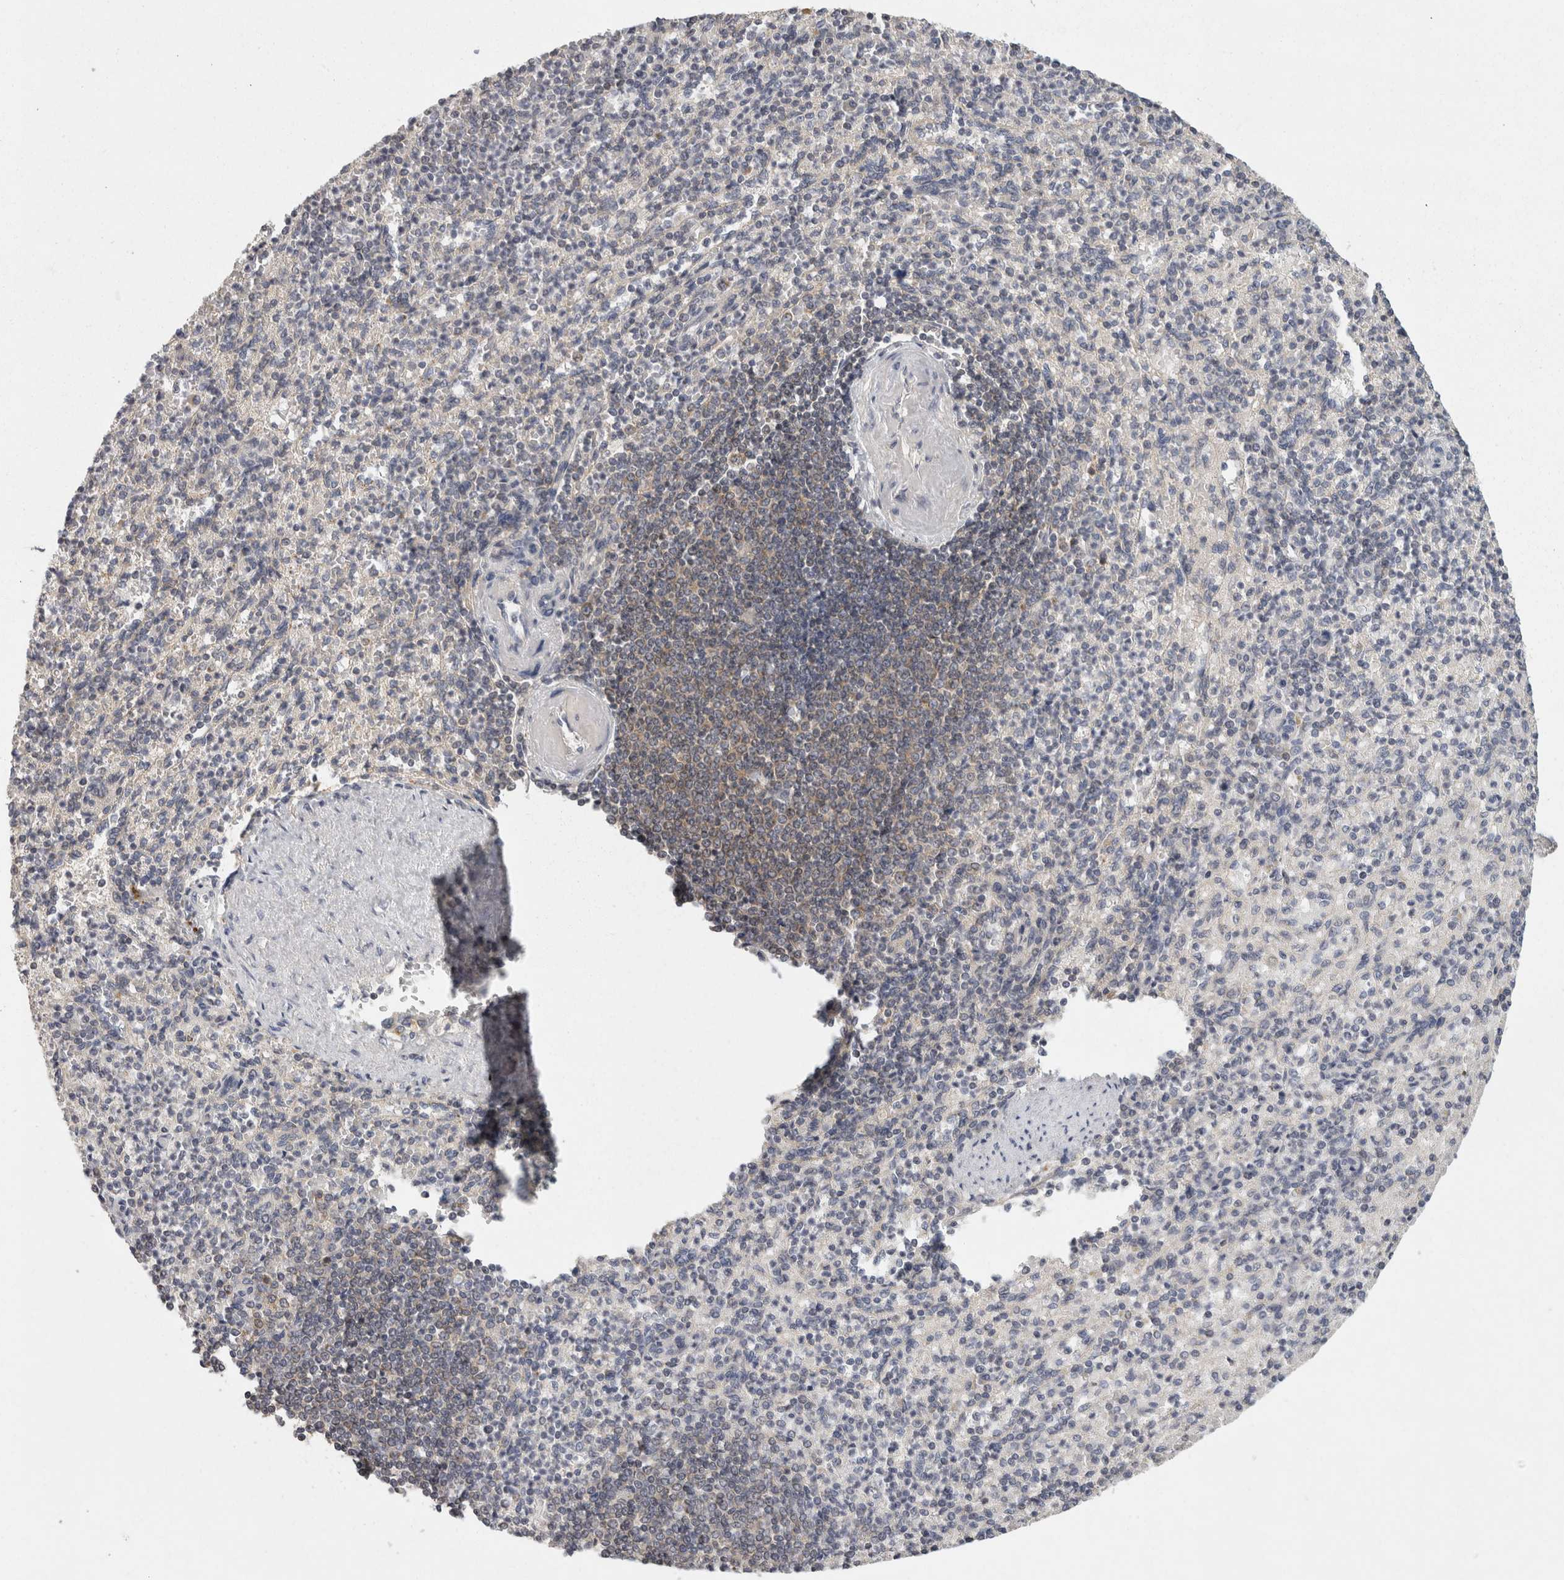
{"staining": {"intensity": "negative", "quantity": "none", "location": "none"}, "tissue": "spleen", "cell_type": "Cells in red pulp", "image_type": "normal", "snomed": [{"axis": "morphology", "description": "Normal tissue, NOS"}, {"axis": "topography", "description": "Spleen"}], "caption": "The histopathology image exhibits no significant staining in cells in red pulp of spleen.", "gene": "ACAT2", "patient": {"sex": "female", "age": 74}}